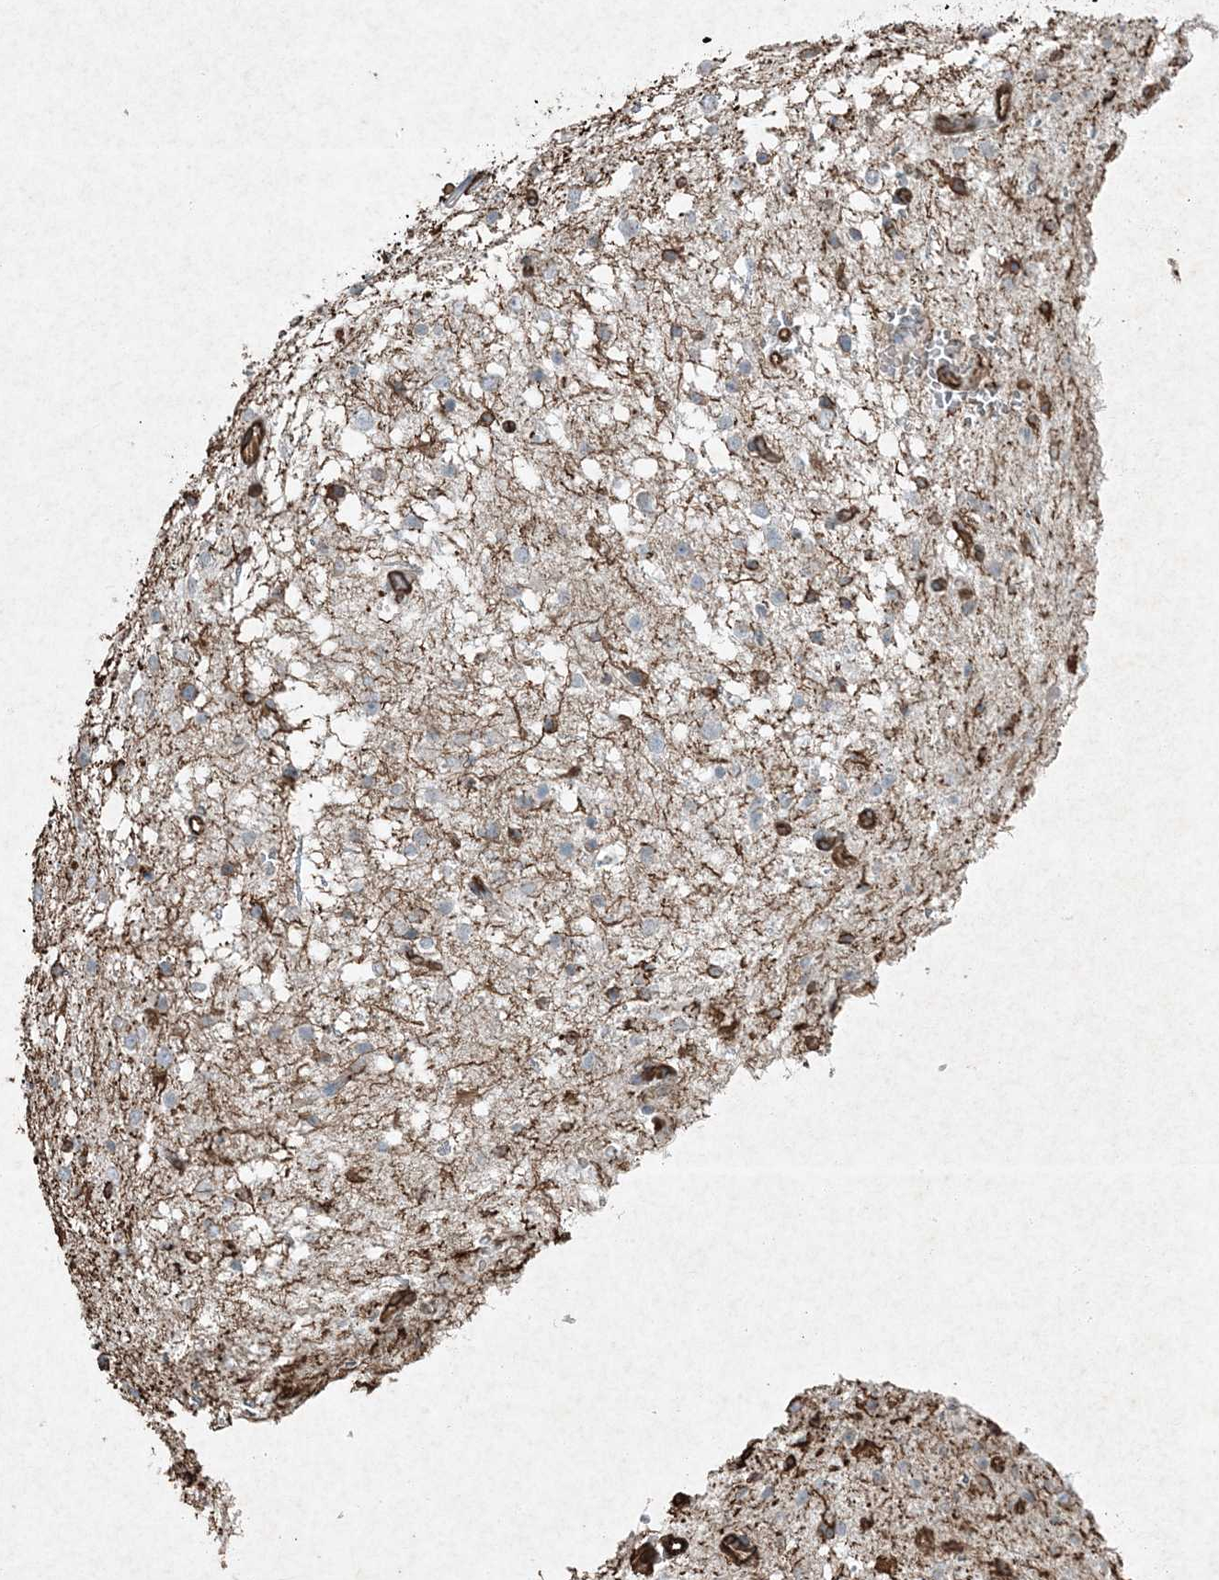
{"staining": {"intensity": "negative", "quantity": "none", "location": "none"}, "tissue": "glioma", "cell_type": "Tumor cells", "image_type": "cancer", "snomed": [{"axis": "morphology", "description": "Glioma, malignant, Low grade"}, {"axis": "topography", "description": "Brain"}], "caption": "There is no significant staining in tumor cells of glioma.", "gene": "RYK", "patient": {"sex": "female", "age": 37}}